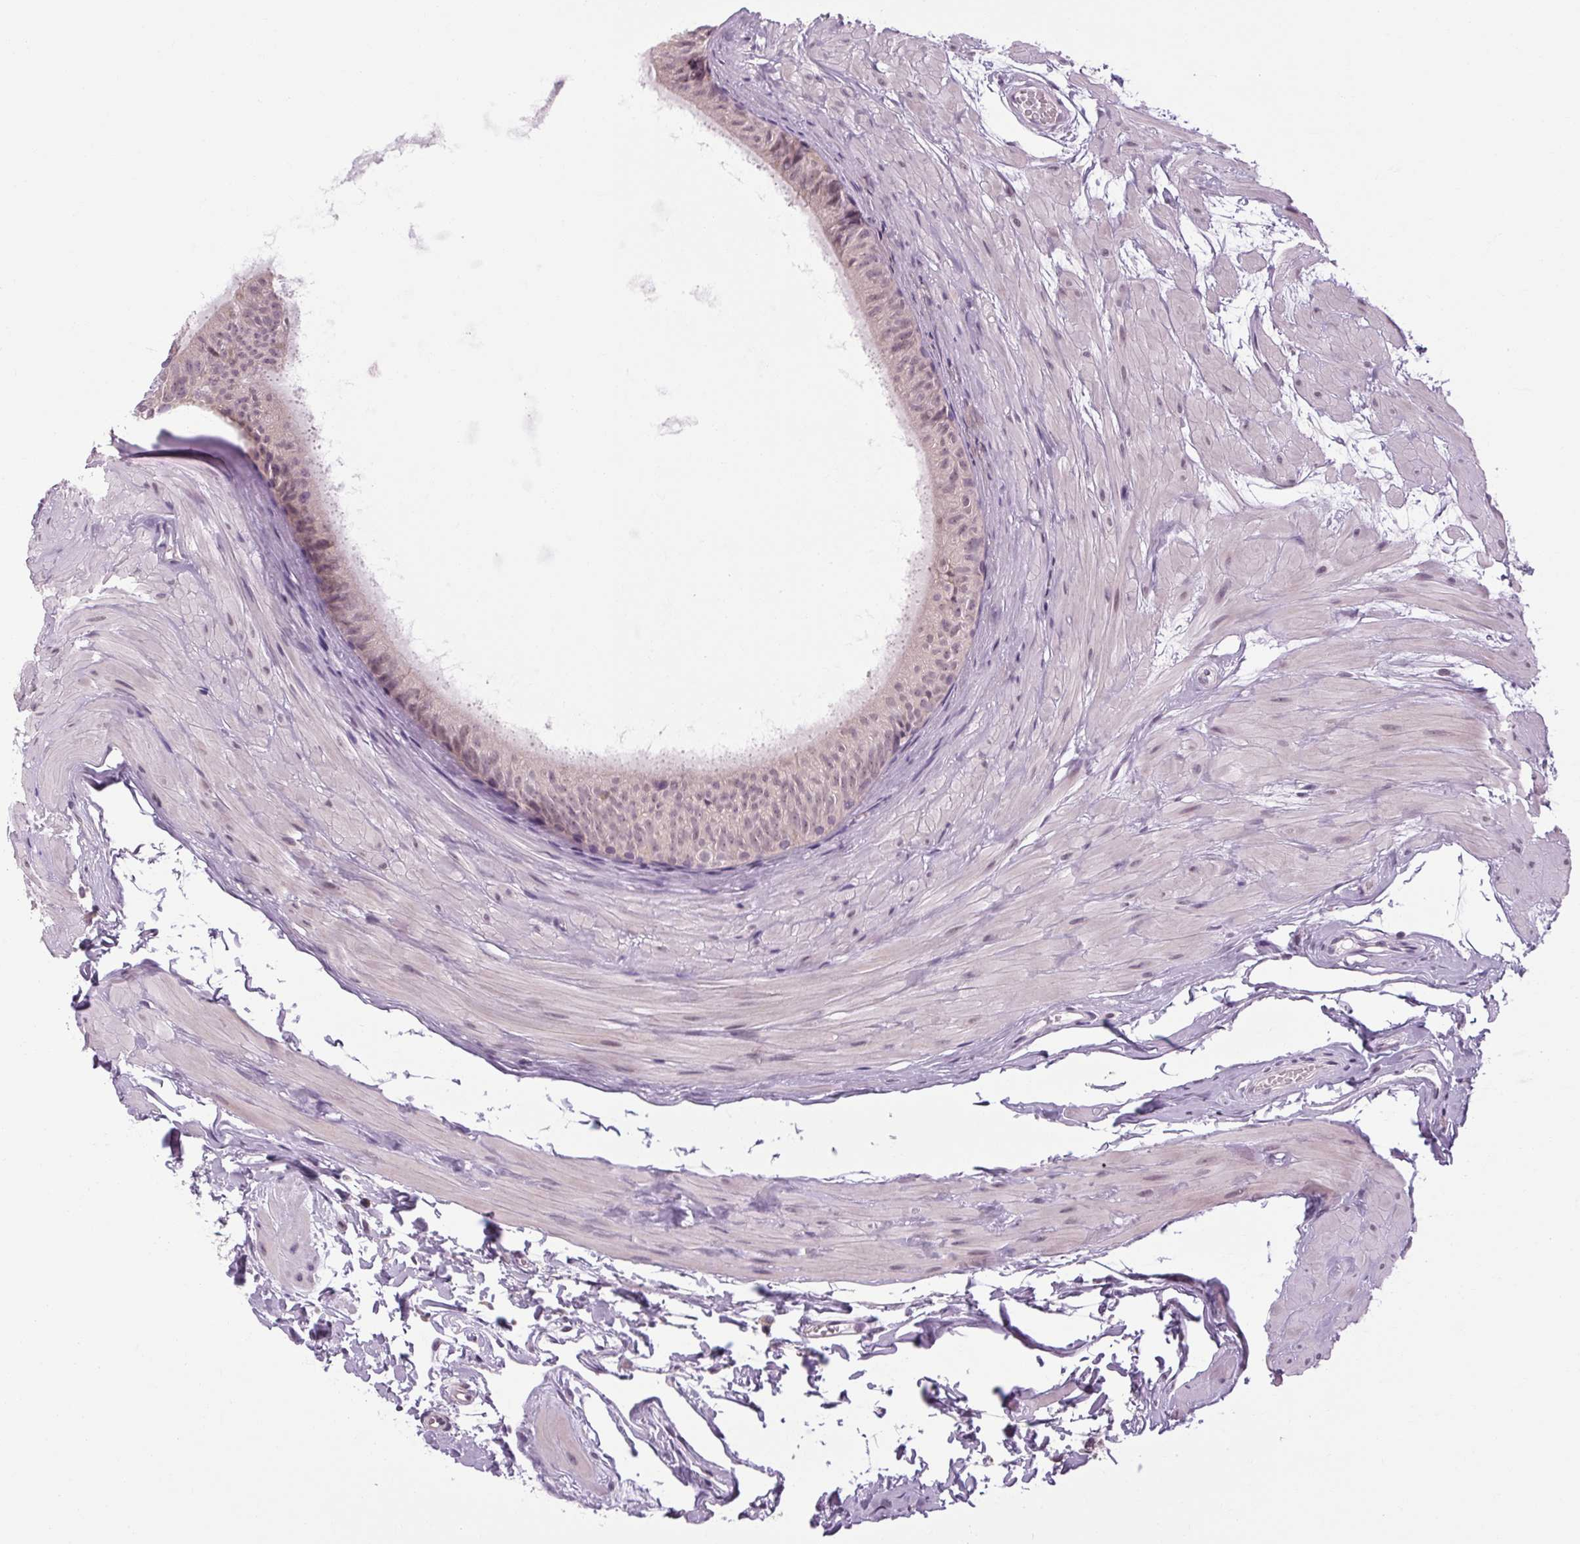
{"staining": {"intensity": "negative", "quantity": "none", "location": "none"}, "tissue": "epididymis", "cell_type": "Glandular cells", "image_type": "normal", "snomed": [{"axis": "morphology", "description": "Normal tissue, NOS"}, {"axis": "topography", "description": "Epididymis"}], "caption": "High magnification brightfield microscopy of benign epididymis stained with DAB (brown) and counterstained with hematoxylin (blue): glandular cells show no significant positivity. (DAB (3,3'-diaminobenzidine) IHC visualized using brightfield microscopy, high magnification).", "gene": "KLHL40", "patient": {"sex": "male", "age": 33}}